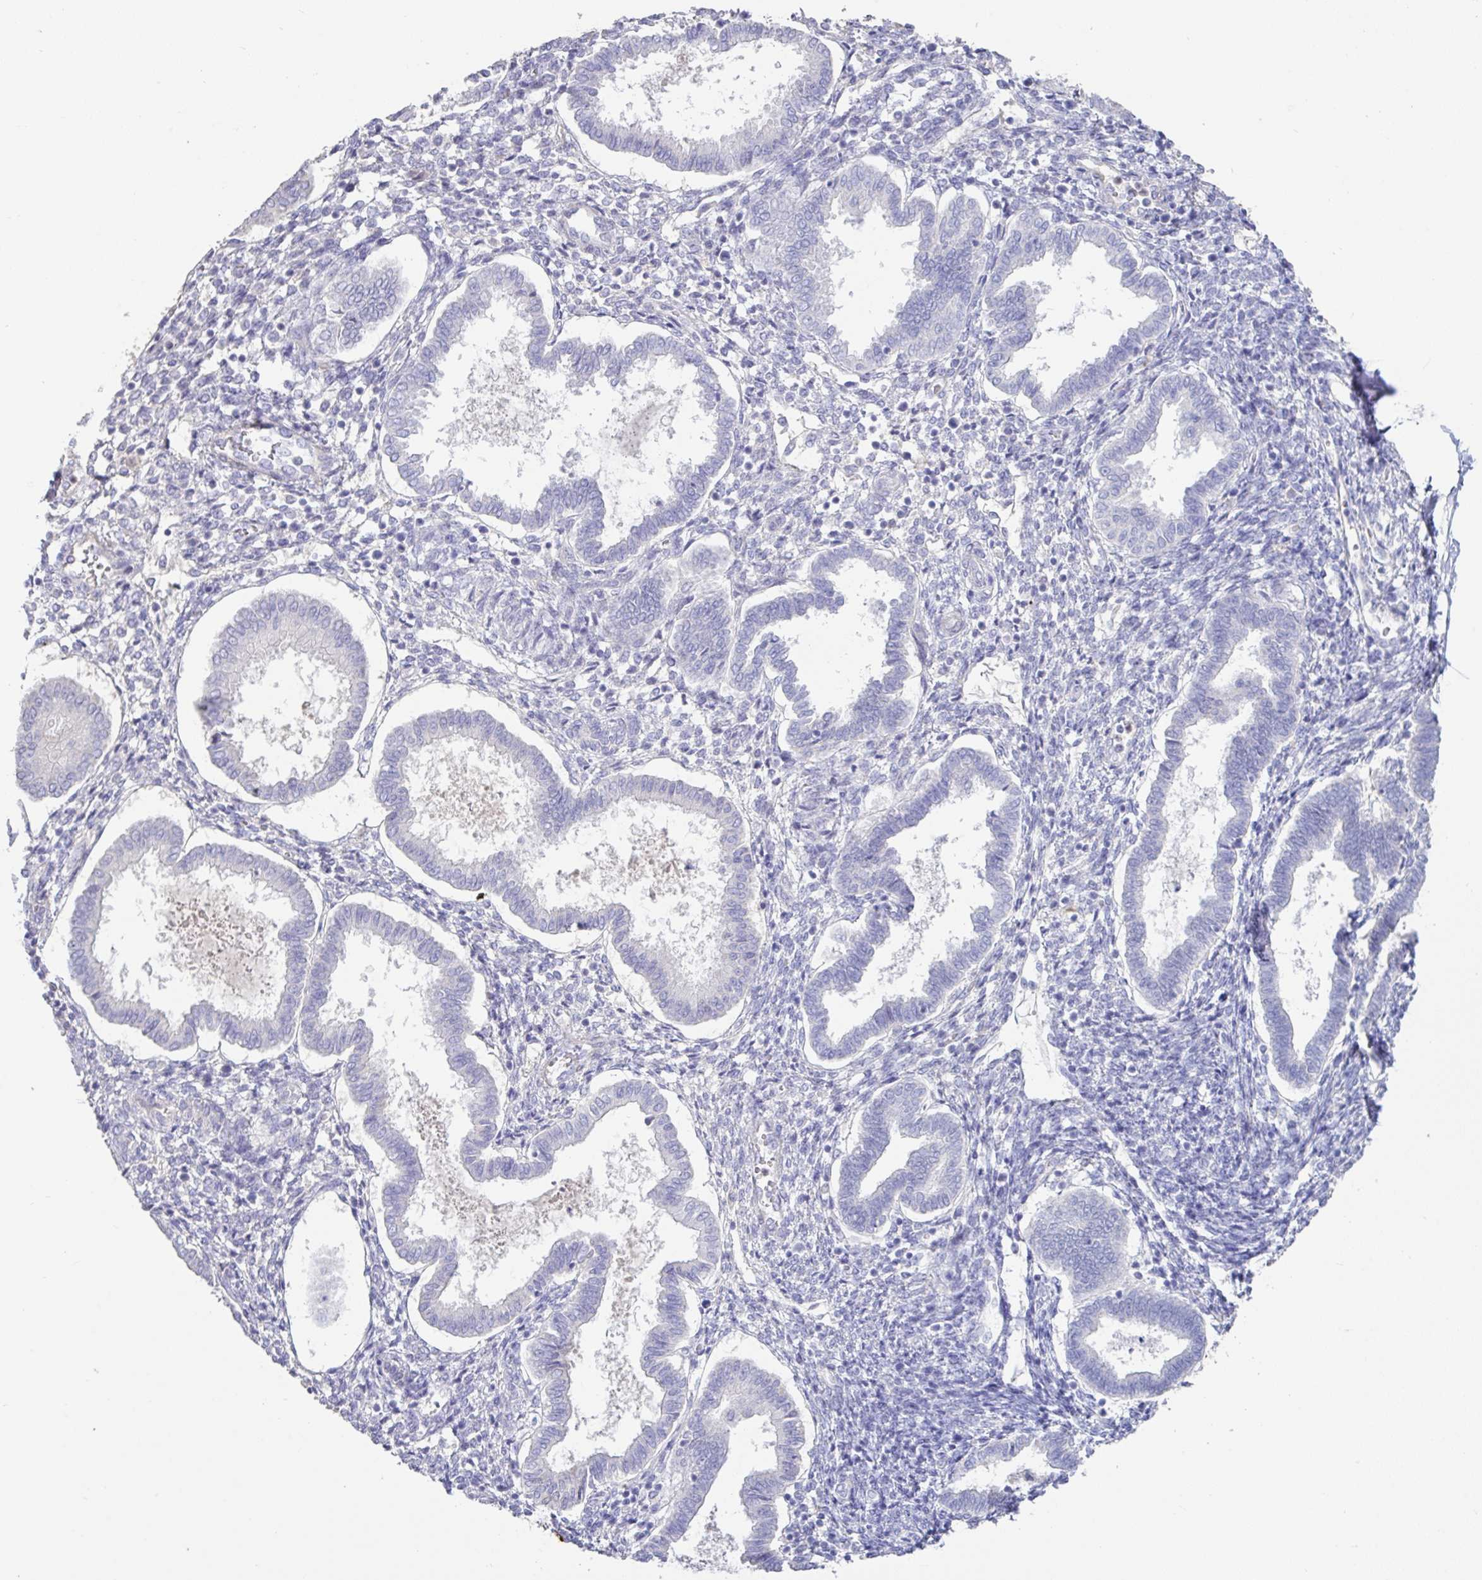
{"staining": {"intensity": "negative", "quantity": "none", "location": "none"}, "tissue": "endometrium", "cell_type": "Cells in endometrial stroma", "image_type": "normal", "snomed": [{"axis": "morphology", "description": "Normal tissue, NOS"}, {"axis": "topography", "description": "Endometrium"}], "caption": "Immunohistochemistry (IHC) photomicrograph of unremarkable endometrium stained for a protein (brown), which exhibits no staining in cells in endometrial stroma.", "gene": "PYGM", "patient": {"sex": "female", "age": 24}}